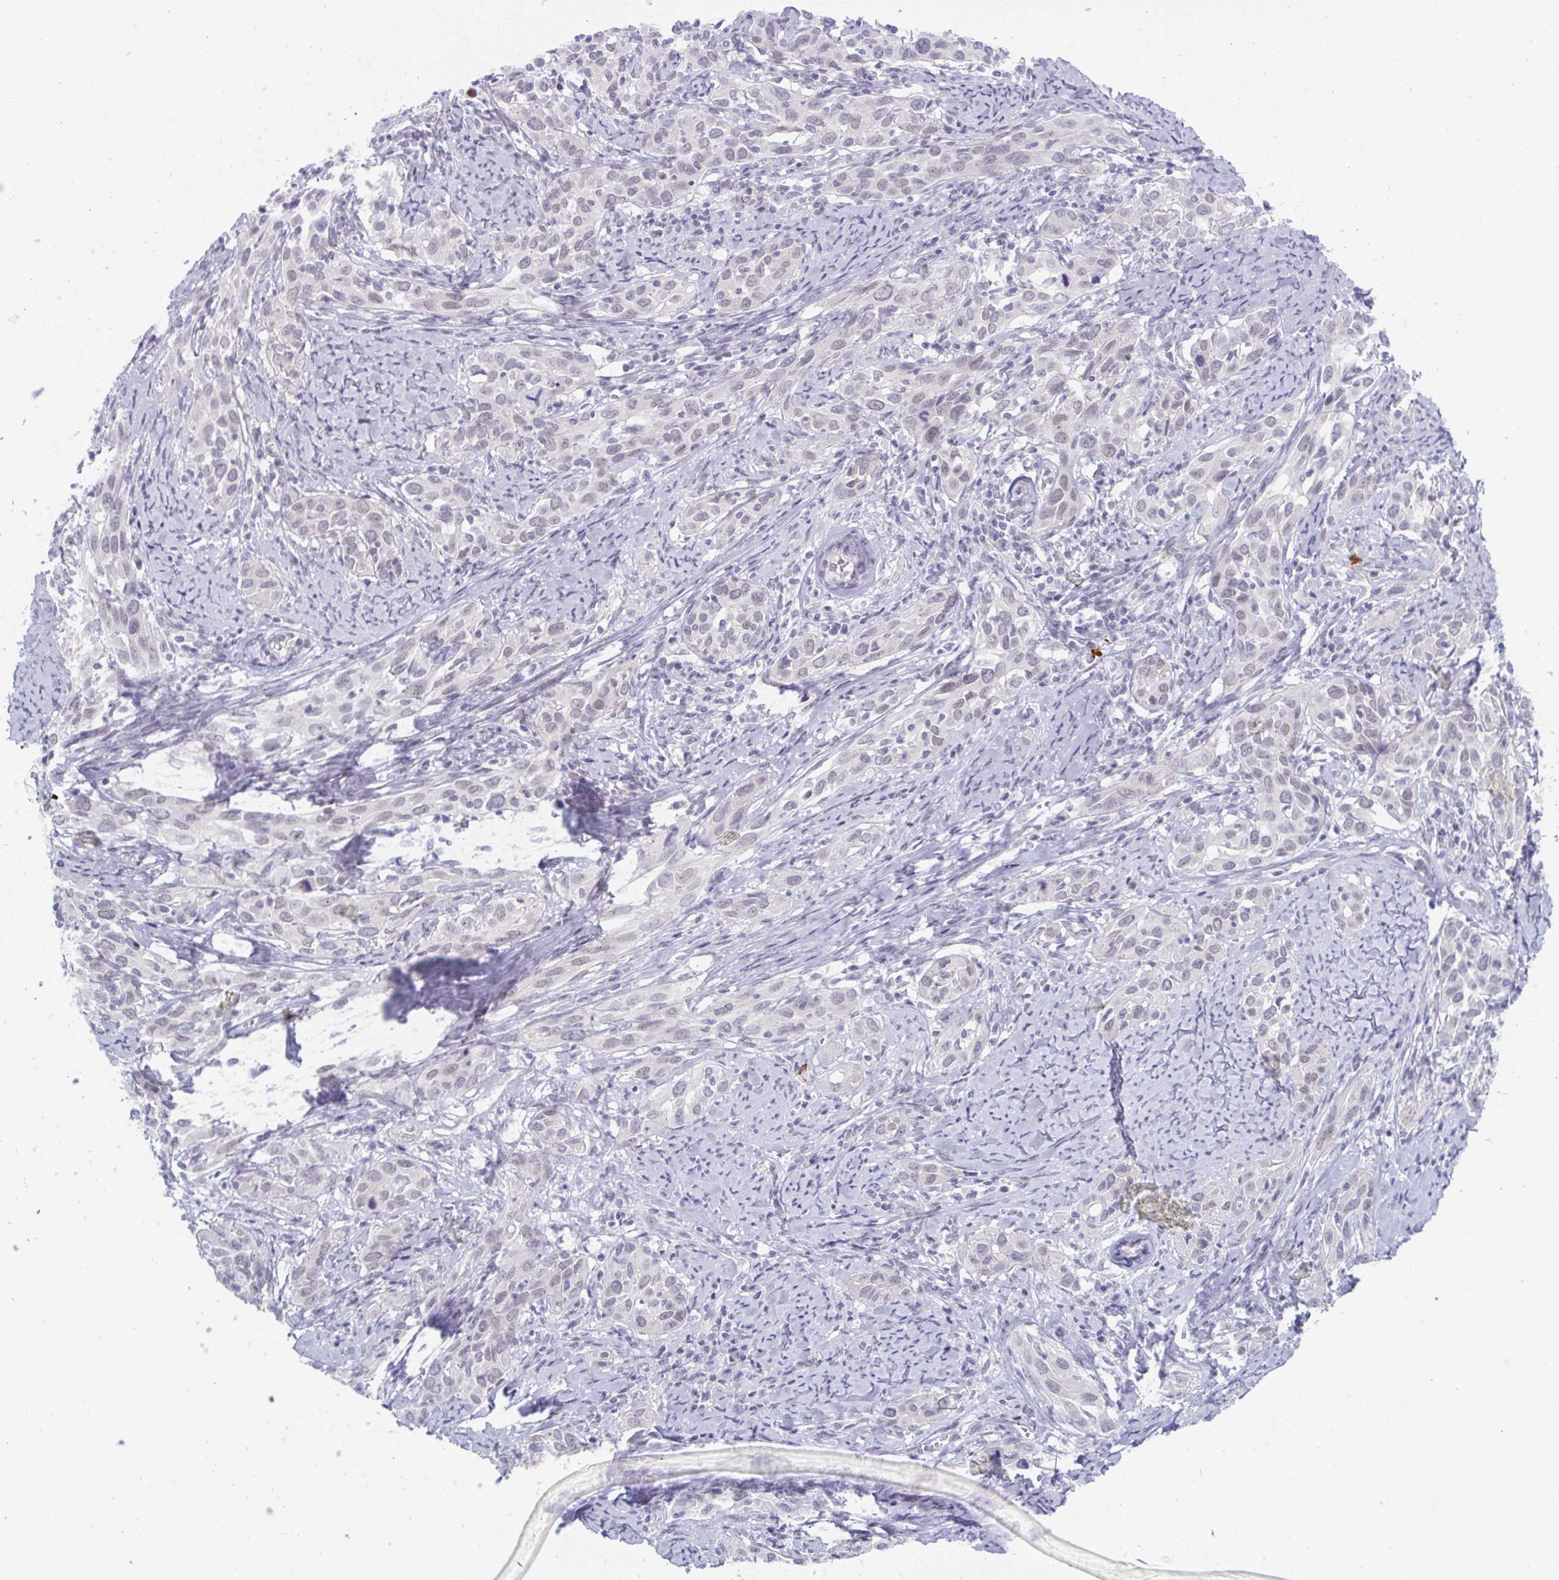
{"staining": {"intensity": "negative", "quantity": "none", "location": "none"}, "tissue": "cervical cancer", "cell_type": "Tumor cells", "image_type": "cancer", "snomed": [{"axis": "morphology", "description": "Squamous cell carcinoma, NOS"}, {"axis": "topography", "description": "Cervix"}], "caption": "This is an immunohistochemistry (IHC) histopathology image of squamous cell carcinoma (cervical). There is no expression in tumor cells.", "gene": "ZFP64", "patient": {"sex": "female", "age": 51}}